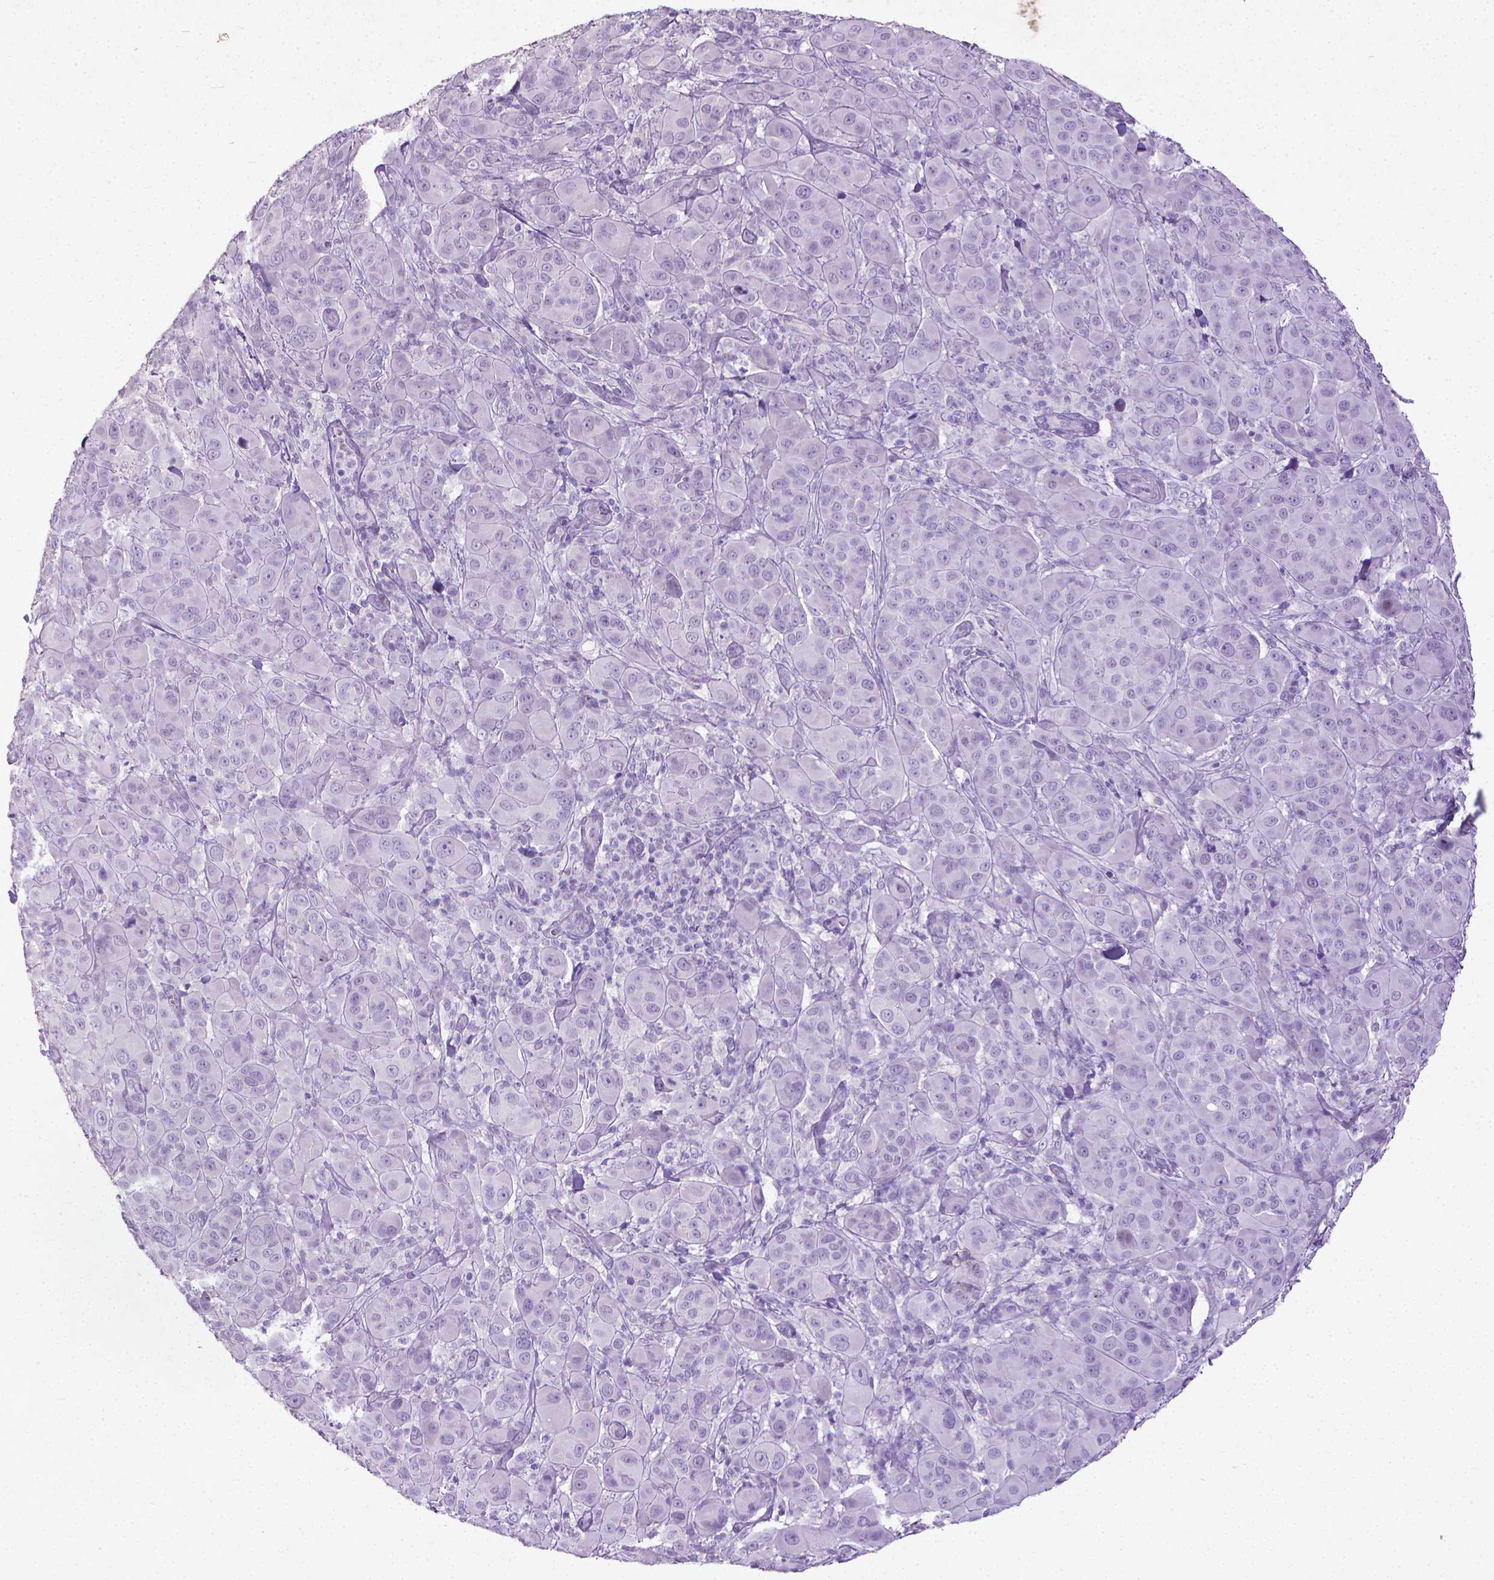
{"staining": {"intensity": "negative", "quantity": "none", "location": "none"}, "tissue": "melanoma", "cell_type": "Tumor cells", "image_type": "cancer", "snomed": [{"axis": "morphology", "description": "Malignant melanoma, NOS"}, {"axis": "topography", "description": "Skin"}], "caption": "IHC of malignant melanoma demonstrates no positivity in tumor cells.", "gene": "KRT5", "patient": {"sex": "female", "age": 87}}